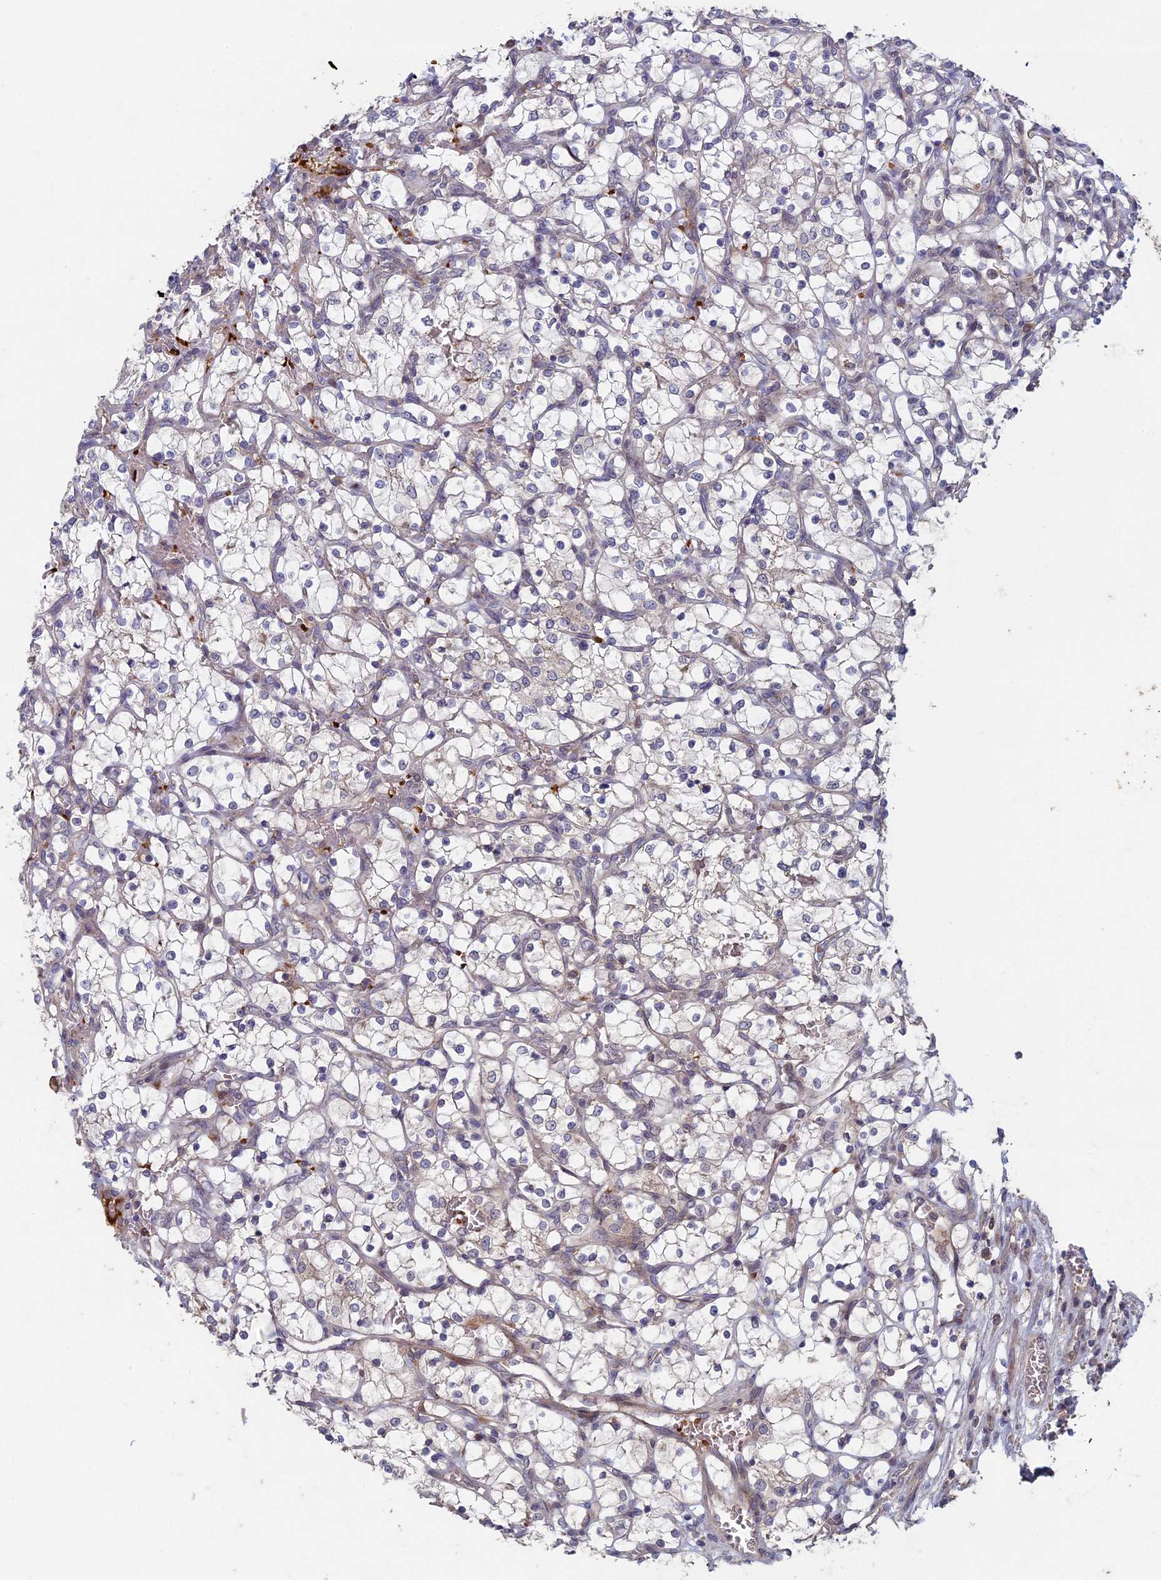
{"staining": {"intensity": "negative", "quantity": "none", "location": "none"}, "tissue": "renal cancer", "cell_type": "Tumor cells", "image_type": "cancer", "snomed": [{"axis": "morphology", "description": "Adenocarcinoma, NOS"}, {"axis": "topography", "description": "Kidney"}], "caption": "Tumor cells are negative for brown protein staining in renal adenocarcinoma. (Immunohistochemistry, brightfield microscopy, high magnification).", "gene": "RCCD1", "patient": {"sex": "female", "age": 69}}